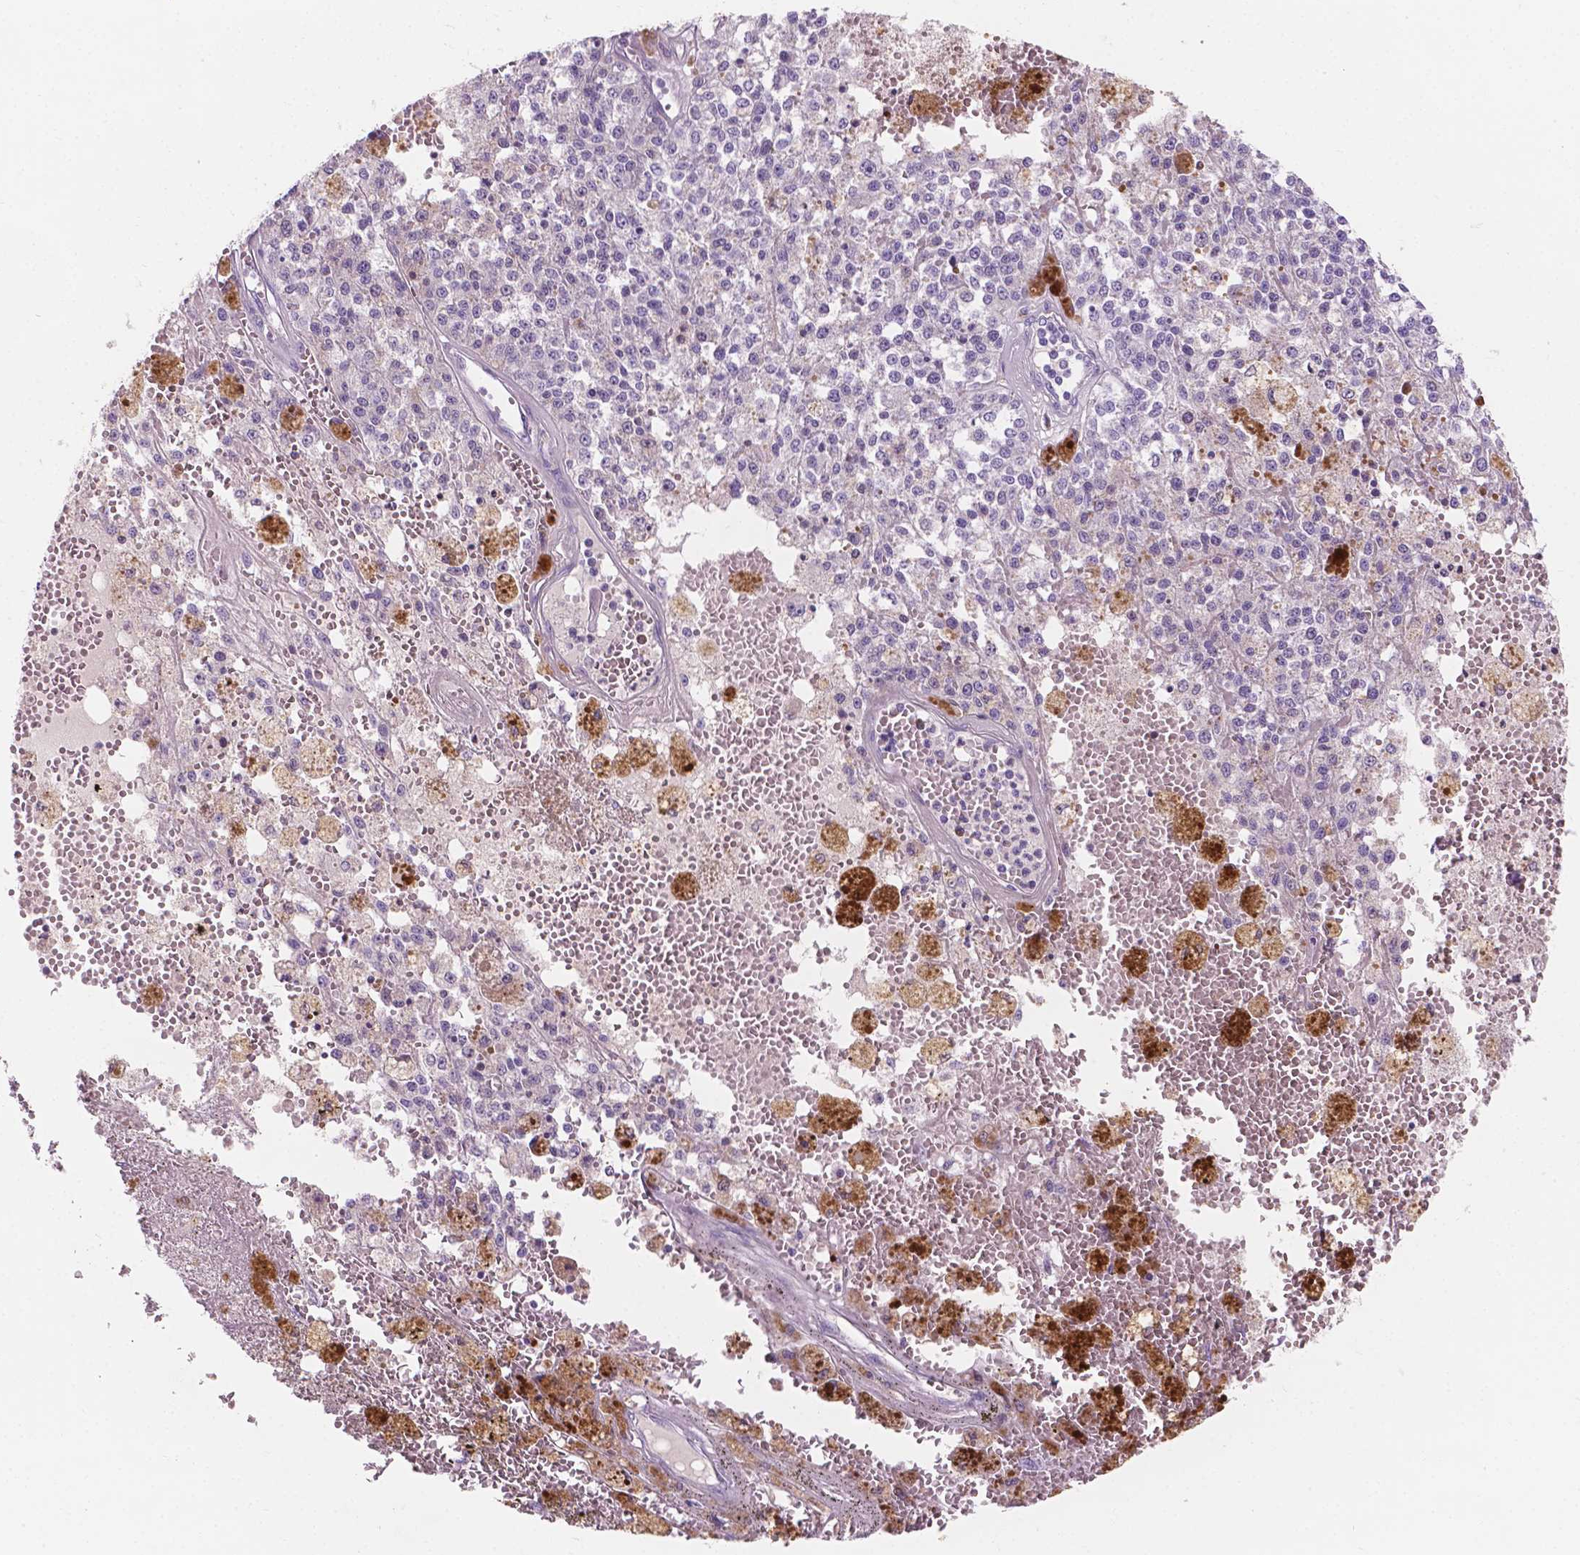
{"staining": {"intensity": "negative", "quantity": "none", "location": "none"}, "tissue": "melanoma", "cell_type": "Tumor cells", "image_type": "cancer", "snomed": [{"axis": "morphology", "description": "Malignant melanoma, Metastatic site"}, {"axis": "topography", "description": "Lymph node"}], "caption": "Immunohistochemistry (IHC) of malignant melanoma (metastatic site) demonstrates no staining in tumor cells.", "gene": "IREB2", "patient": {"sex": "female", "age": 64}}